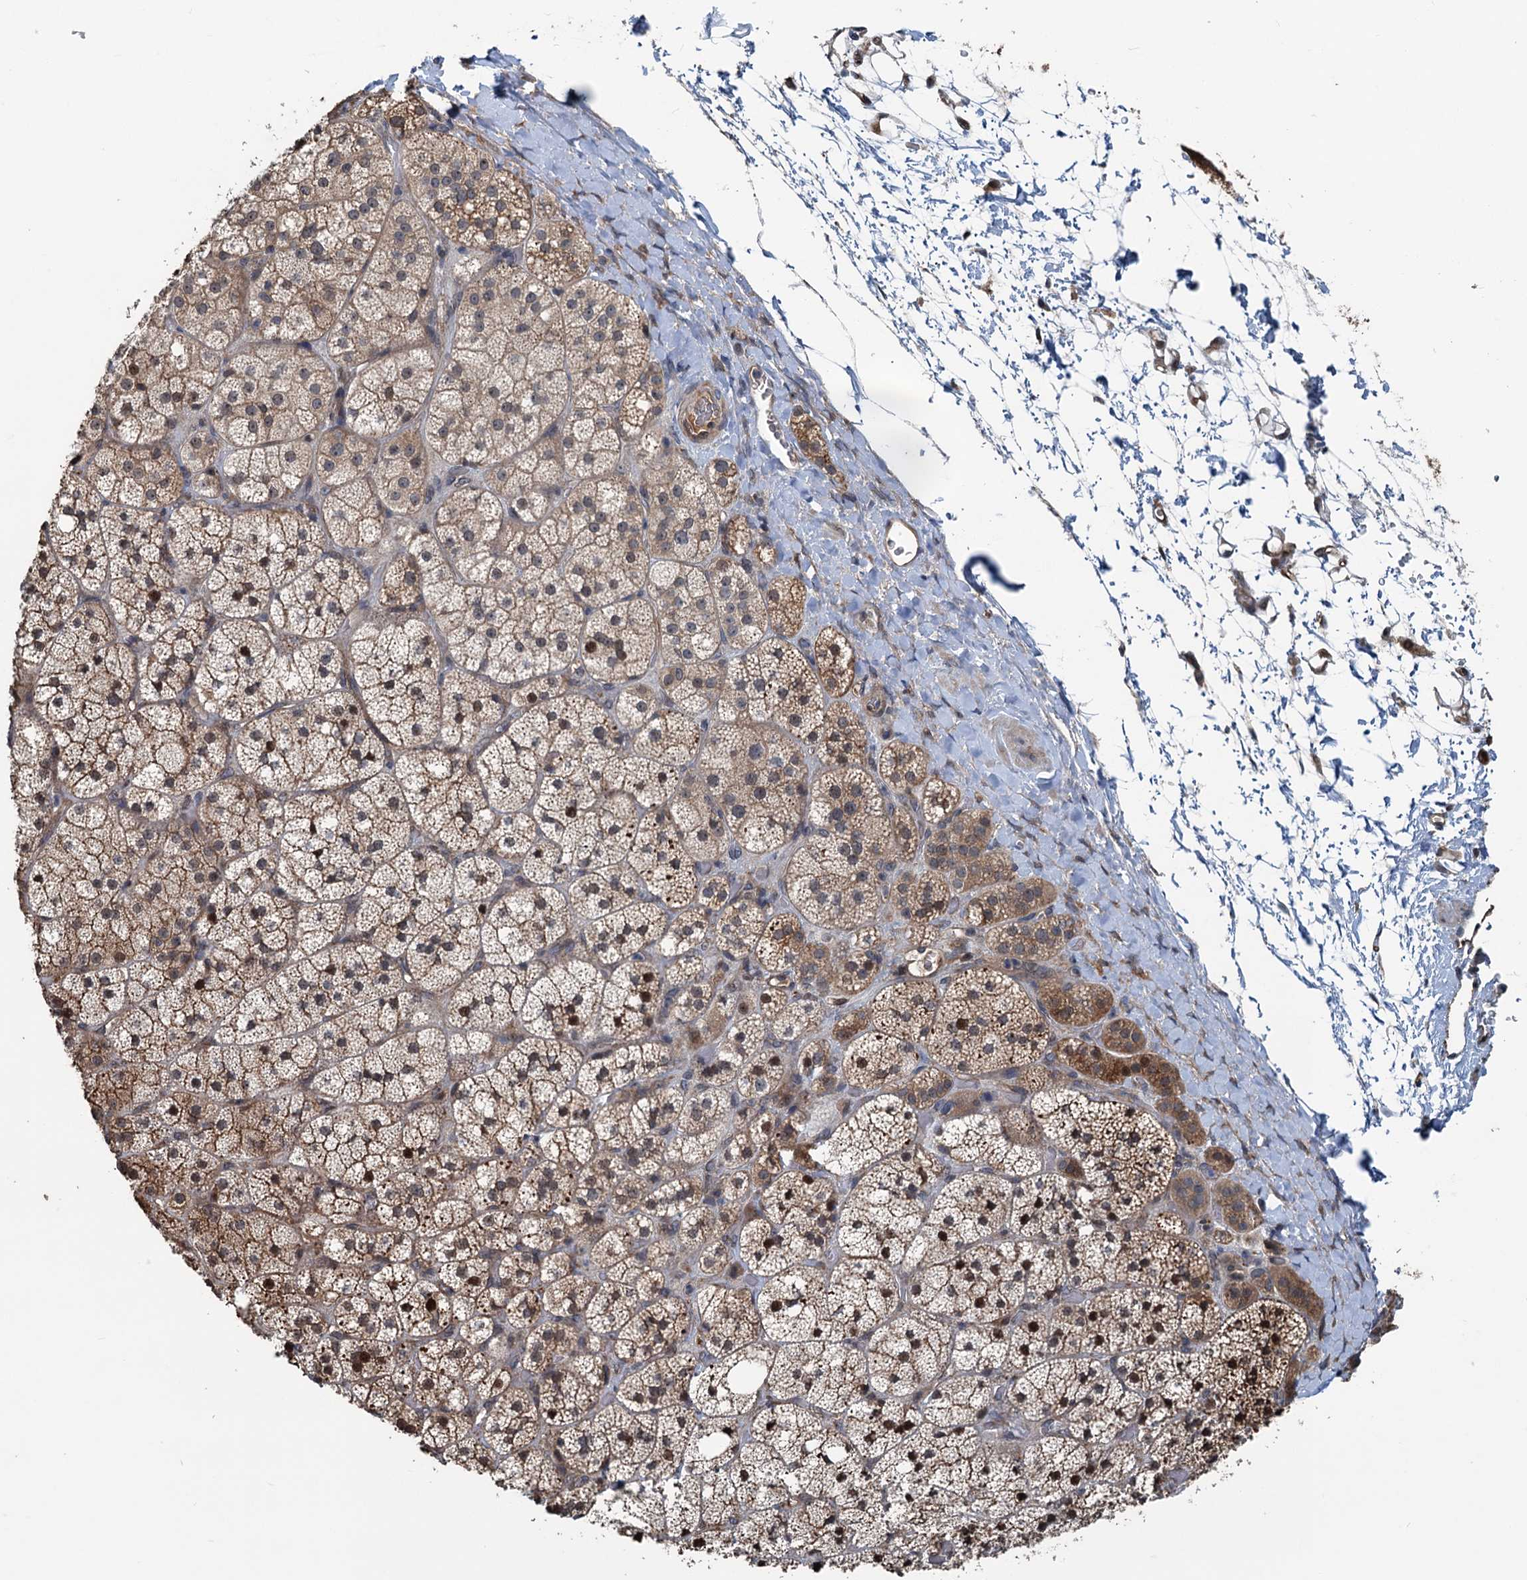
{"staining": {"intensity": "moderate", "quantity": ">75%", "location": "cytoplasmic/membranous,nuclear"}, "tissue": "adrenal gland", "cell_type": "Glandular cells", "image_type": "normal", "snomed": [{"axis": "morphology", "description": "Normal tissue, NOS"}, {"axis": "topography", "description": "Adrenal gland"}], "caption": "Adrenal gland stained with IHC reveals moderate cytoplasmic/membranous,nuclear positivity in approximately >75% of glandular cells.", "gene": "TEDC1", "patient": {"sex": "male", "age": 61}}